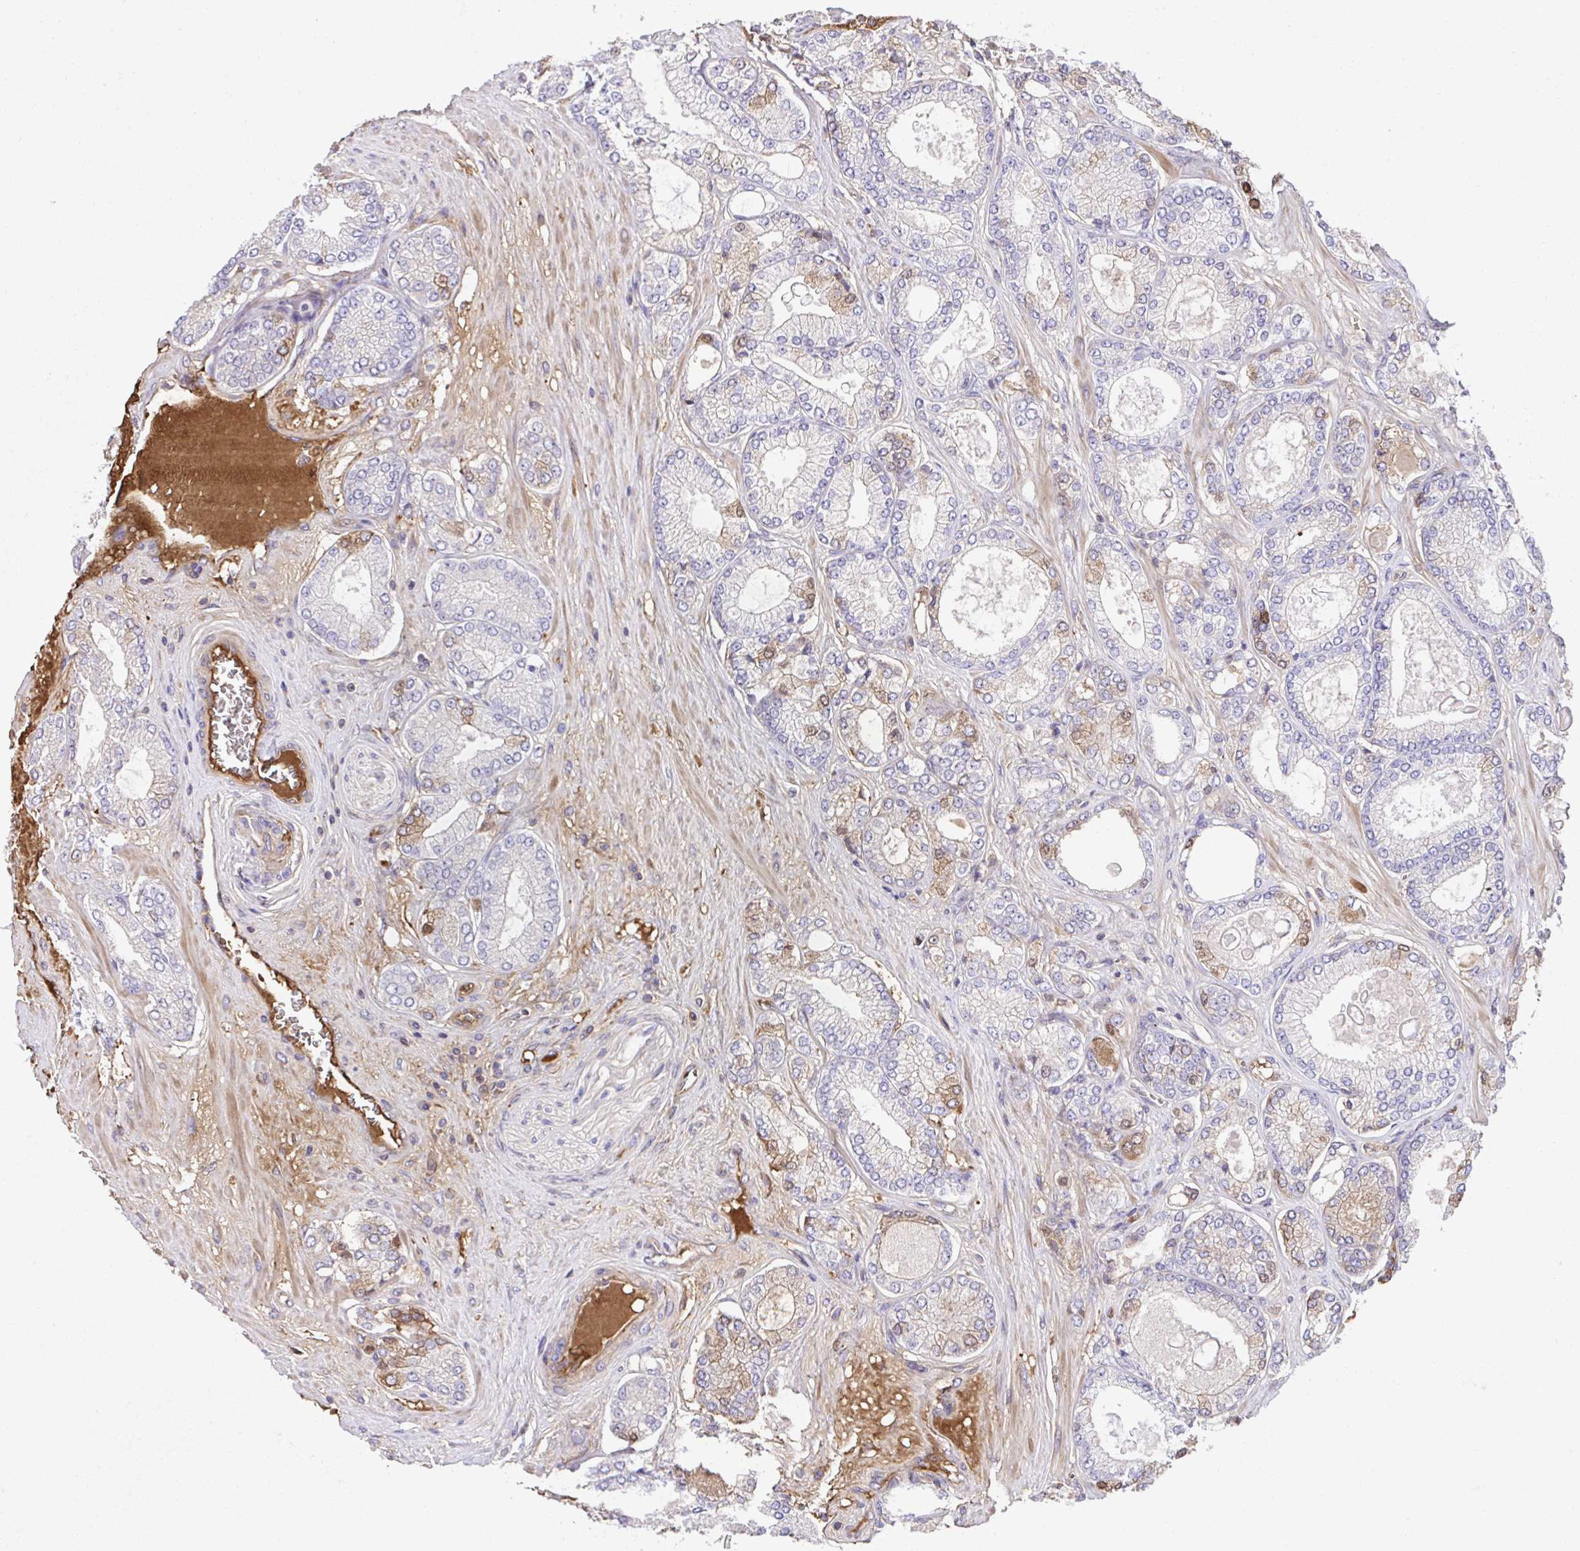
{"staining": {"intensity": "weak", "quantity": "<25%", "location": "cytoplasmic/membranous"}, "tissue": "prostate cancer", "cell_type": "Tumor cells", "image_type": "cancer", "snomed": [{"axis": "morphology", "description": "Adenocarcinoma, High grade"}, {"axis": "topography", "description": "Prostate"}], "caption": "Histopathology image shows no protein staining in tumor cells of prostate cancer tissue.", "gene": "CCDC85C", "patient": {"sex": "male", "age": 68}}